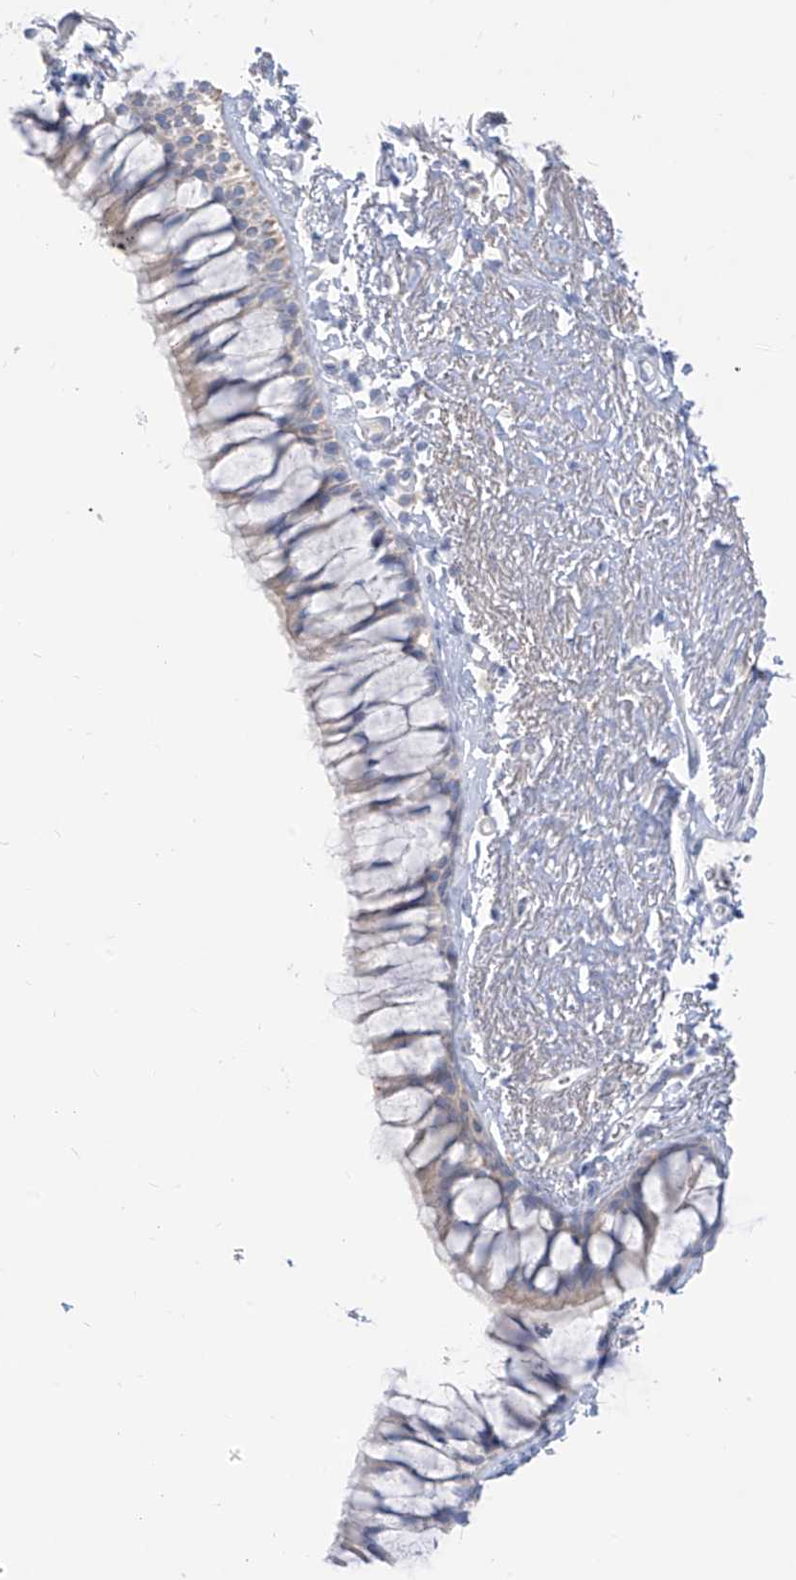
{"staining": {"intensity": "negative", "quantity": "none", "location": "none"}, "tissue": "bronchus", "cell_type": "Respiratory epithelial cells", "image_type": "normal", "snomed": [{"axis": "morphology", "description": "Normal tissue, NOS"}, {"axis": "topography", "description": "Cartilage tissue"}, {"axis": "topography", "description": "Bronchus"}], "caption": "Protein analysis of benign bronchus shows no significant expression in respiratory epithelial cells.", "gene": "ARHGEF40", "patient": {"sex": "female", "age": 73}}